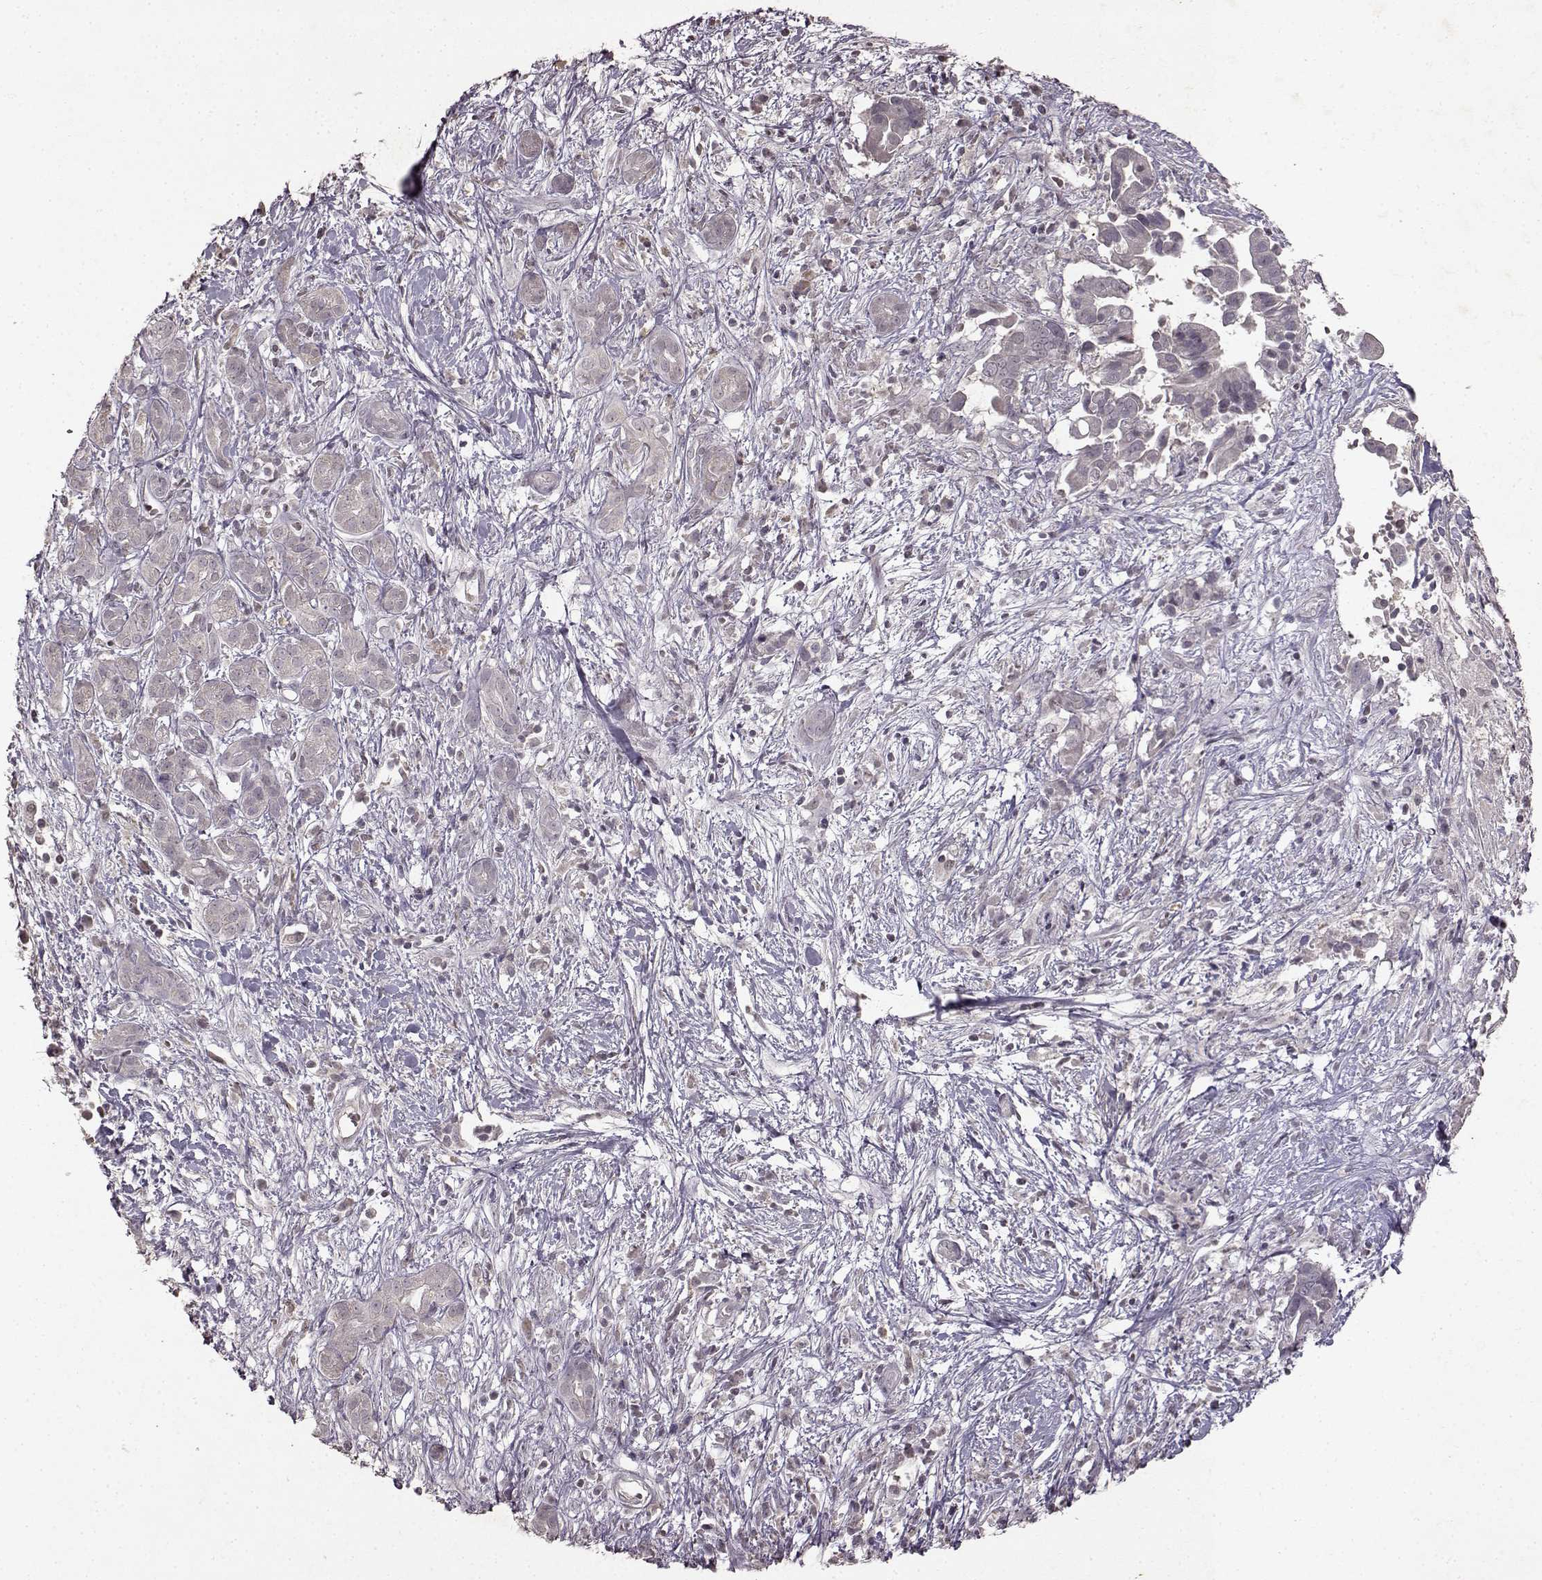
{"staining": {"intensity": "negative", "quantity": "none", "location": "none"}, "tissue": "pancreatic cancer", "cell_type": "Tumor cells", "image_type": "cancer", "snomed": [{"axis": "morphology", "description": "Adenocarcinoma, NOS"}, {"axis": "topography", "description": "Pancreas"}], "caption": "Adenocarcinoma (pancreatic) was stained to show a protein in brown. There is no significant expression in tumor cells. The staining was performed using DAB to visualize the protein expression in brown, while the nuclei were stained in blue with hematoxylin (Magnification: 20x).", "gene": "LHB", "patient": {"sex": "male", "age": 61}}